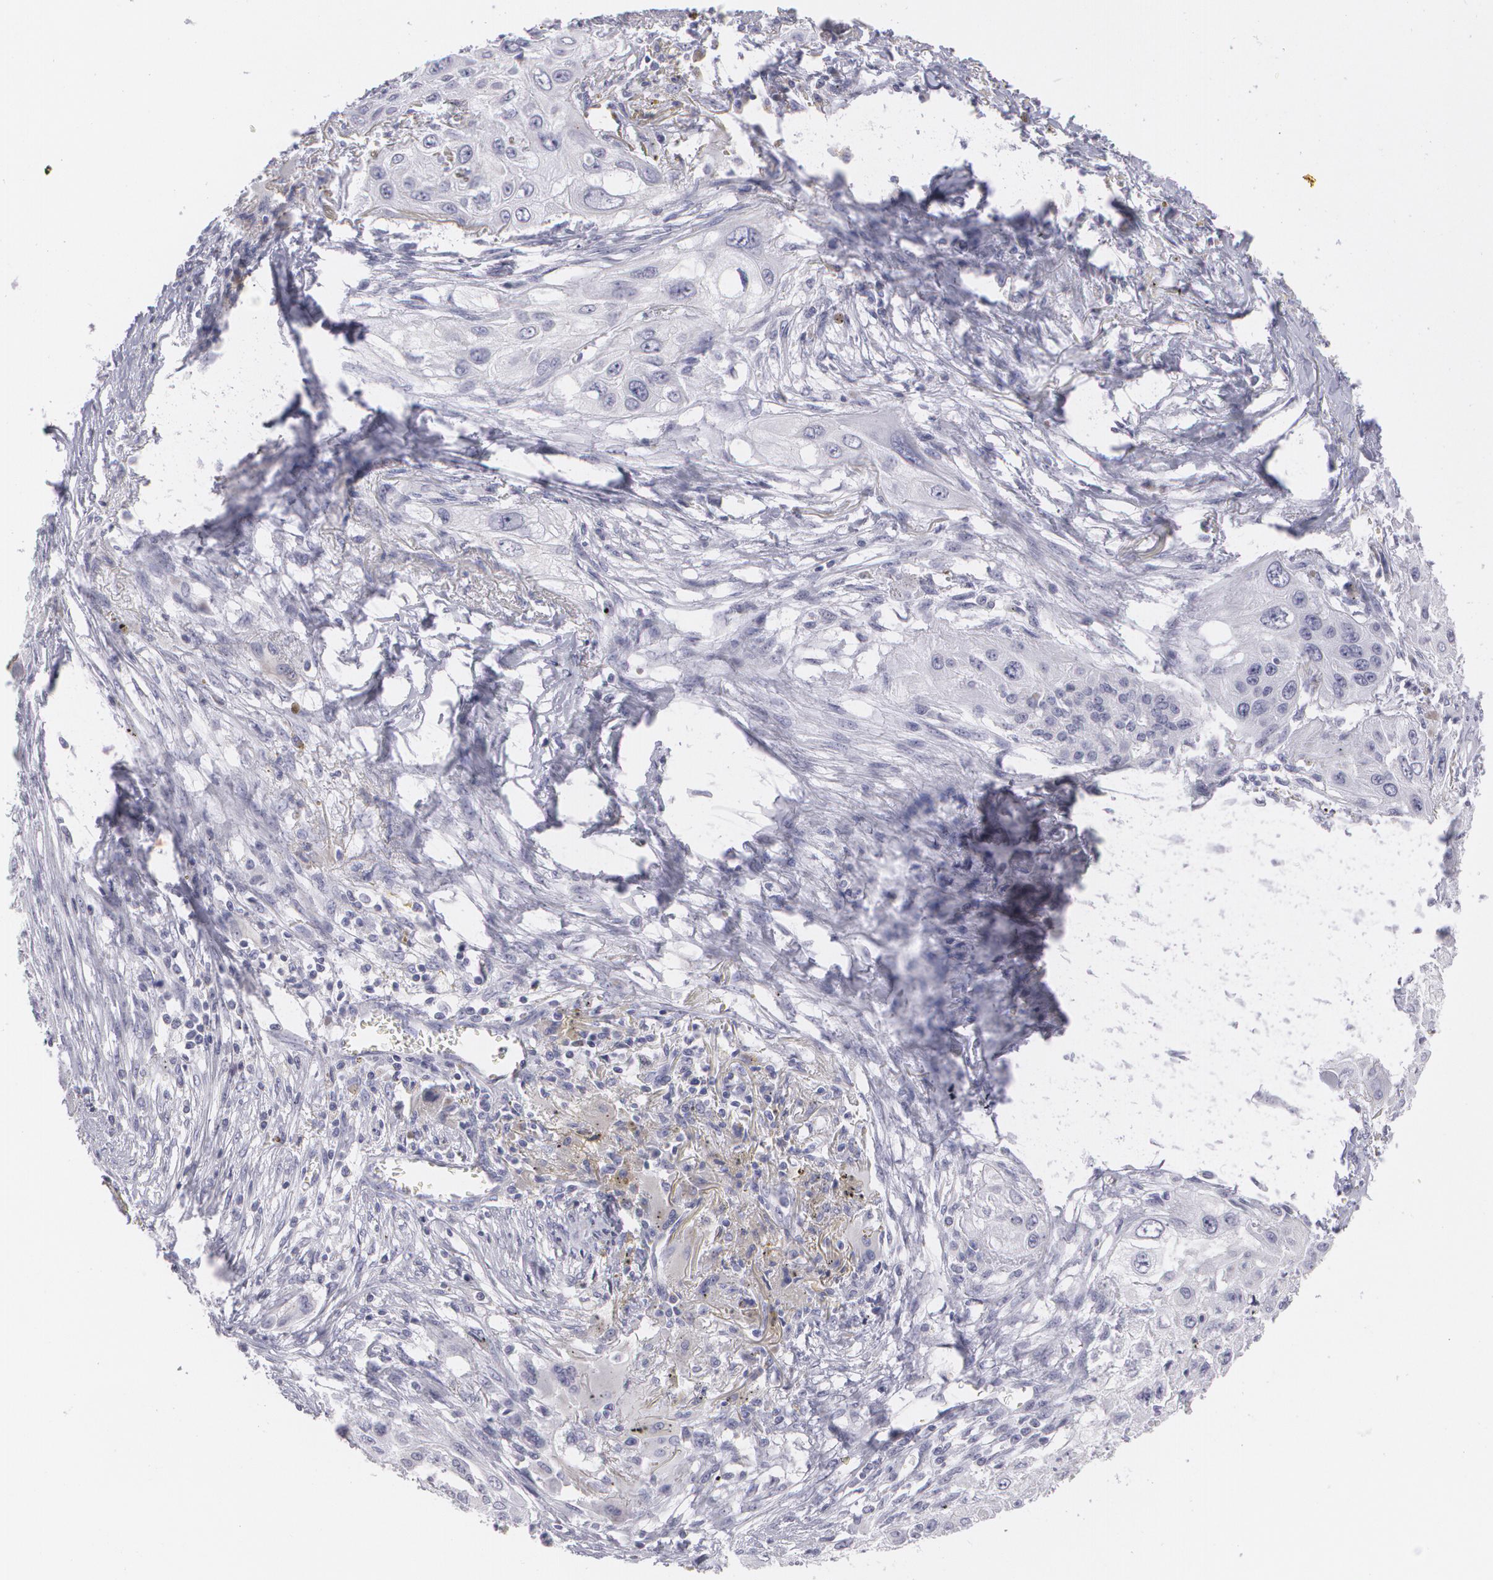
{"staining": {"intensity": "negative", "quantity": "none", "location": "none"}, "tissue": "lung cancer", "cell_type": "Tumor cells", "image_type": "cancer", "snomed": [{"axis": "morphology", "description": "Squamous cell carcinoma, NOS"}, {"axis": "topography", "description": "Lung"}], "caption": "Tumor cells show no significant protein positivity in lung squamous cell carcinoma. (IHC, brightfield microscopy, high magnification).", "gene": "MBNL3", "patient": {"sex": "male", "age": 71}}